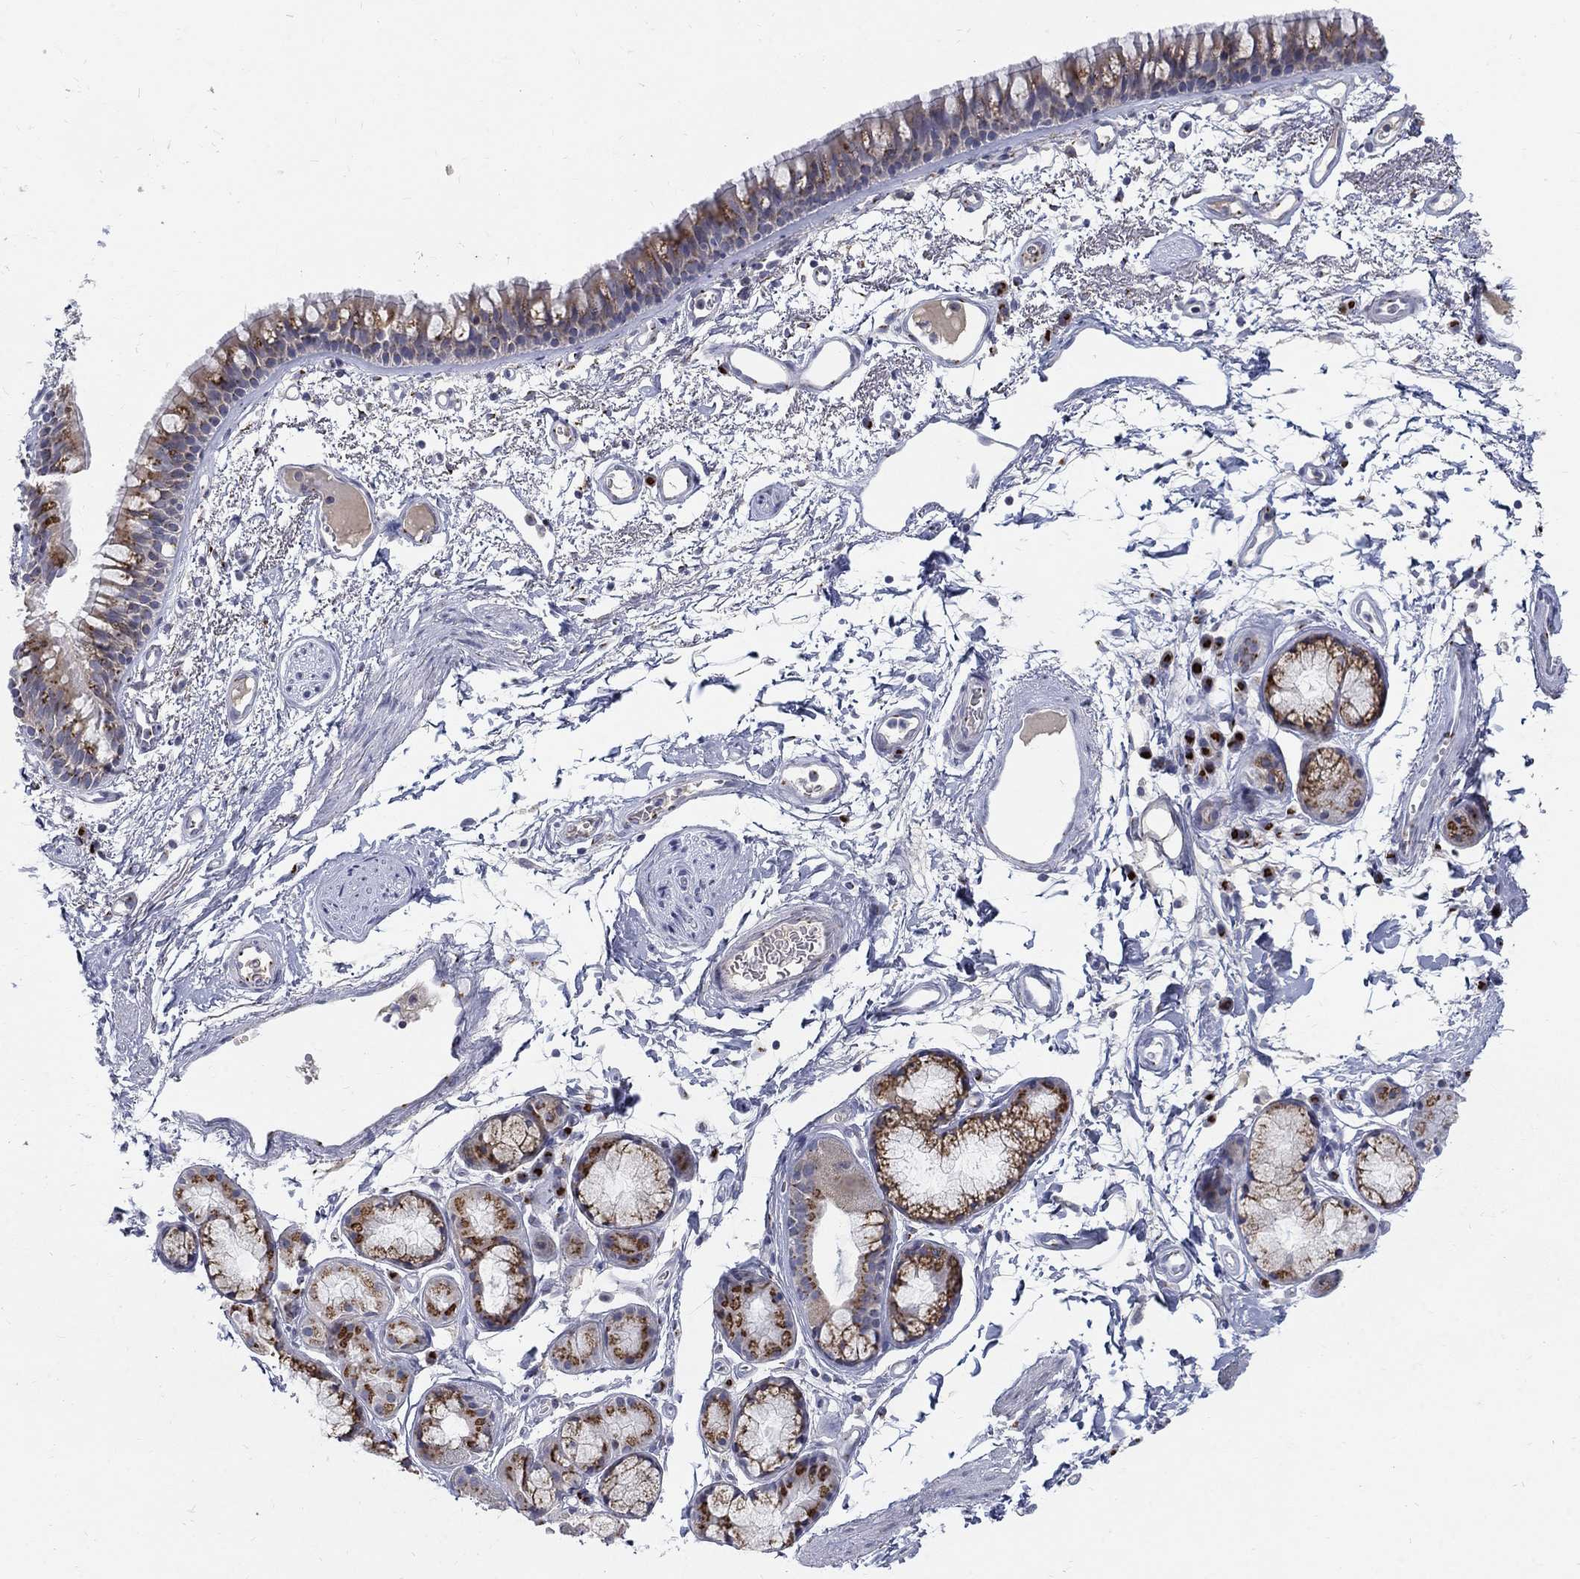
{"staining": {"intensity": "moderate", "quantity": "25%-75%", "location": "cytoplasmic/membranous"}, "tissue": "bronchus", "cell_type": "Respiratory epithelial cells", "image_type": "normal", "snomed": [{"axis": "morphology", "description": "Normal tissue, NOS"}, {"axis": "topography", "description": "Cartilage tissue"}, {"axis": "topography", "description": "Bronchus"}], "caption": "Moderate cytoplasmic/membranous positivity is present in about 25%-75% of respiratory epithelial cells in normal bronchus. The protein is shown in brown color, while the nuclei are stained blue.", "gene": "PANK3", "patient": {"sex": "male", "age": 66}}